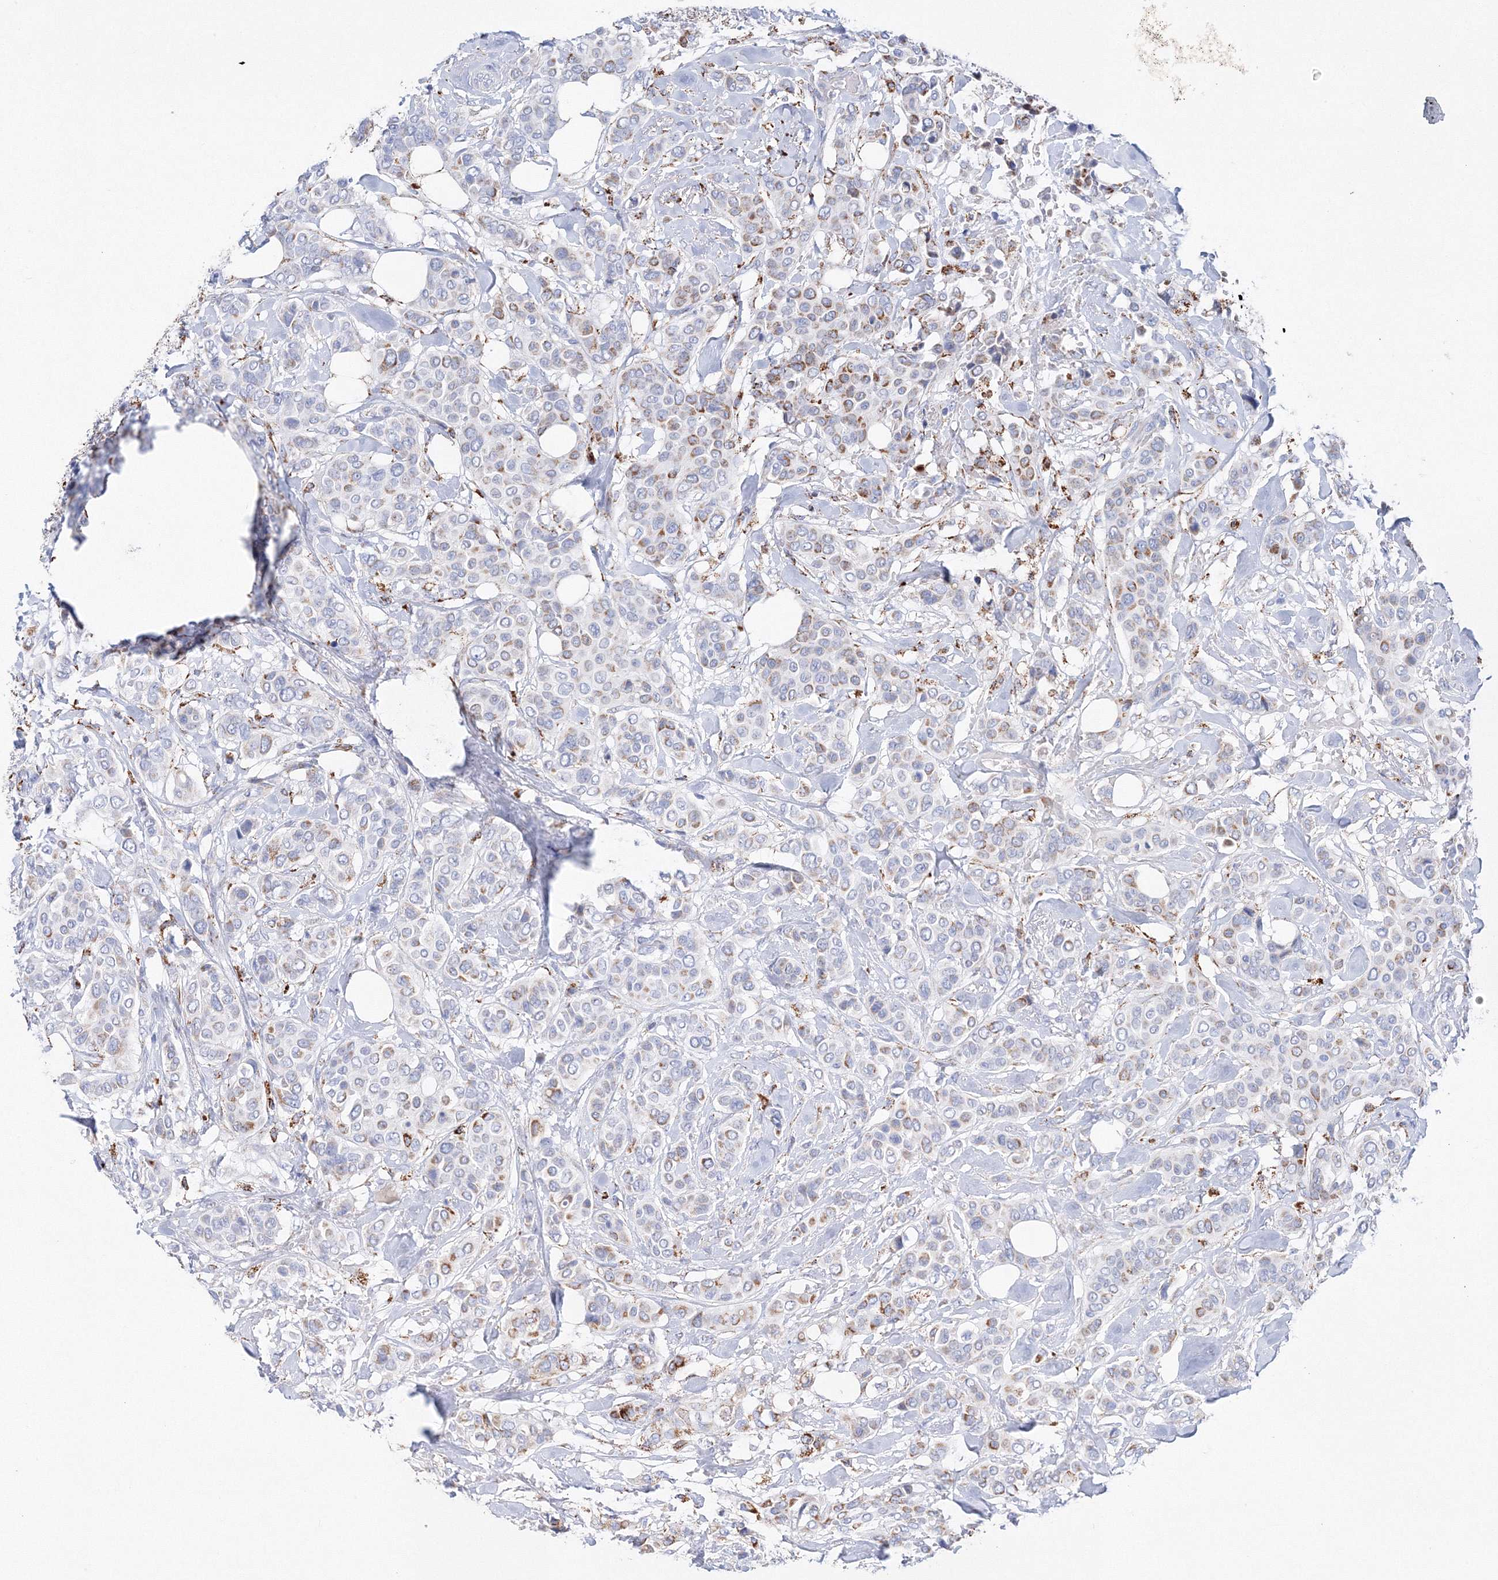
{"staining": {"intensity": "moderate", "quantity": "25%-75%", "location": "cytoplasmic/membranous"}, "tissue": "breast cancer", "cell_type": "Tumor cells", "image_type": "cancer", "snomed": [{"axis": "morphology", "description": "Lobular carcinoma"}, {"axis": "topography", "description": "Breast"}], "caption": "Breast lobular carcinoma stained with immunohistochemistry displays moderate cytoplasmic/membranous staining in approximately 25%-75% of tumor cells.", "gene": "MERTK", "patient": {"sex": "female", "age": 51}}